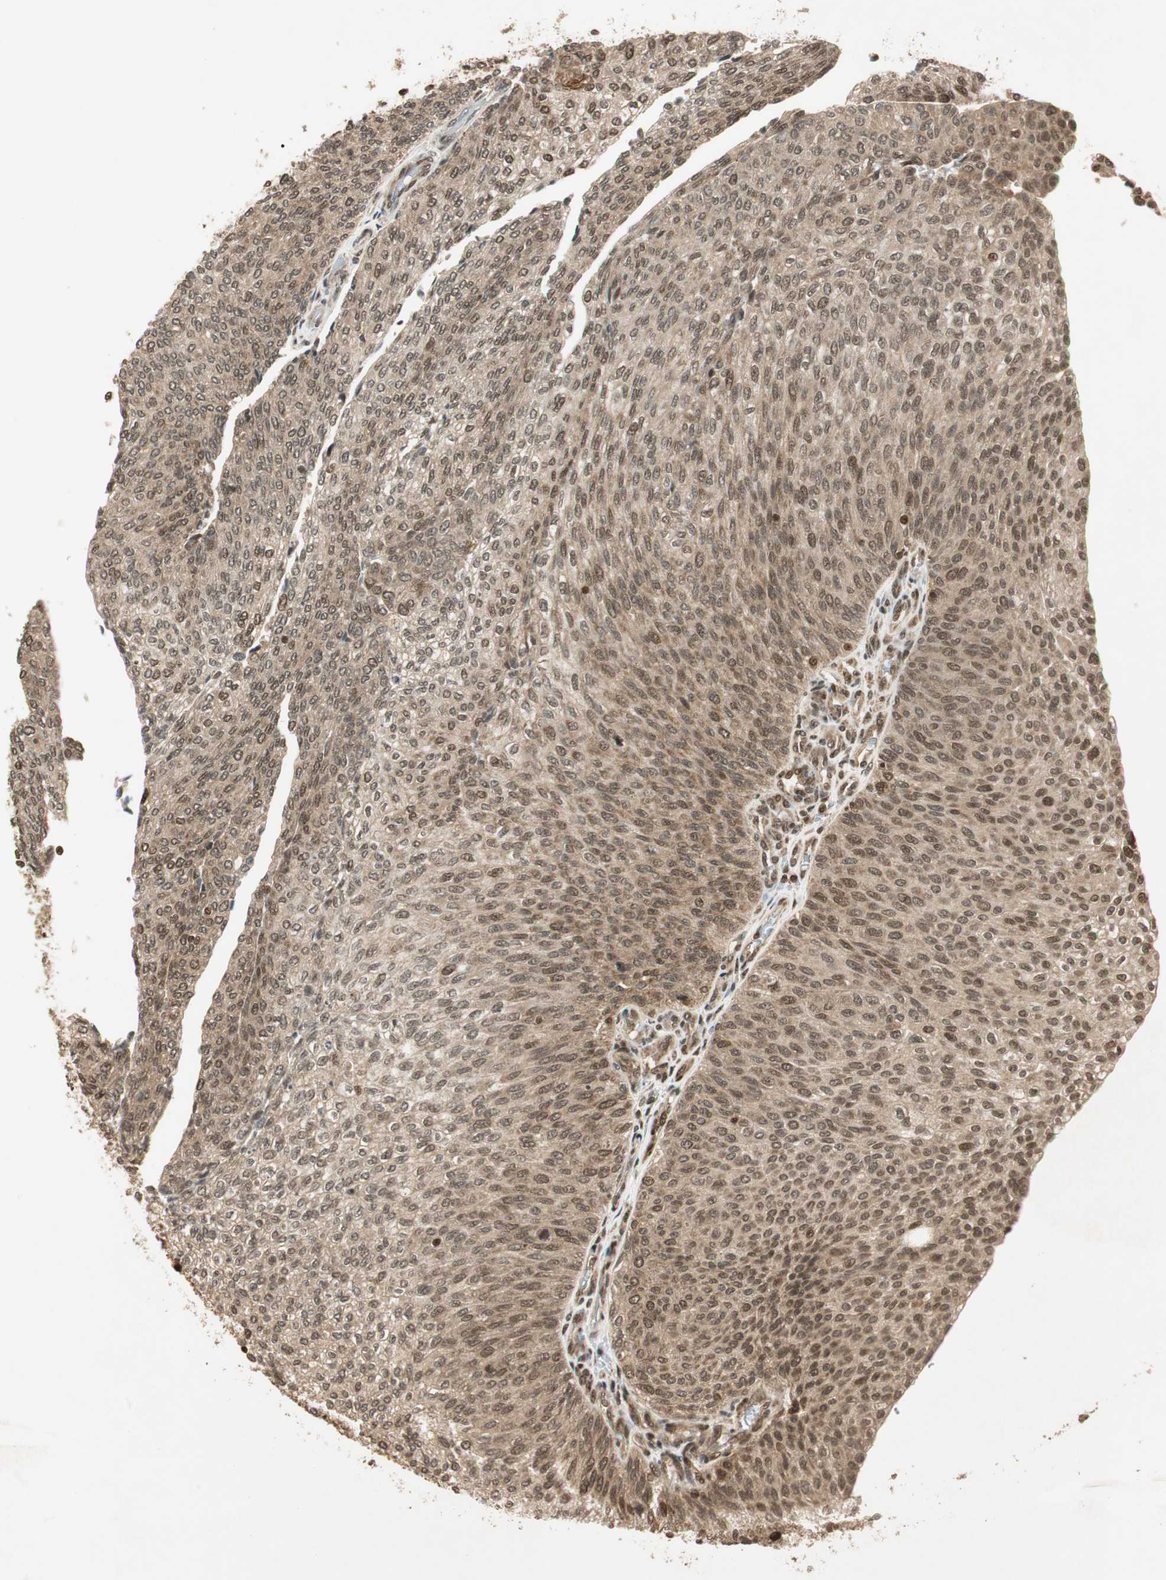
{"staining": {"intensity": "moderate", "quantity": ">75%", "location": "cytoplasmic/membranous,nuclear"}, "tissue": "urothelial cancer", "cell_type": "Tumor cells", "image_type": "cancer", "snomed": [{"axis": "morphology", "description": "Urothelial carcinoma, Low grade"}, {"axis": "topography", "description": "Urinary bladder"}], "caption": "Urothelial cancer stained with a brown dye exhibits moderate cytoplasmic/membranous and nuclear positive positivity in about >75% of tumor cells.", "gene": "RPA3", "patient": {"sex": "female", "age": 79}}